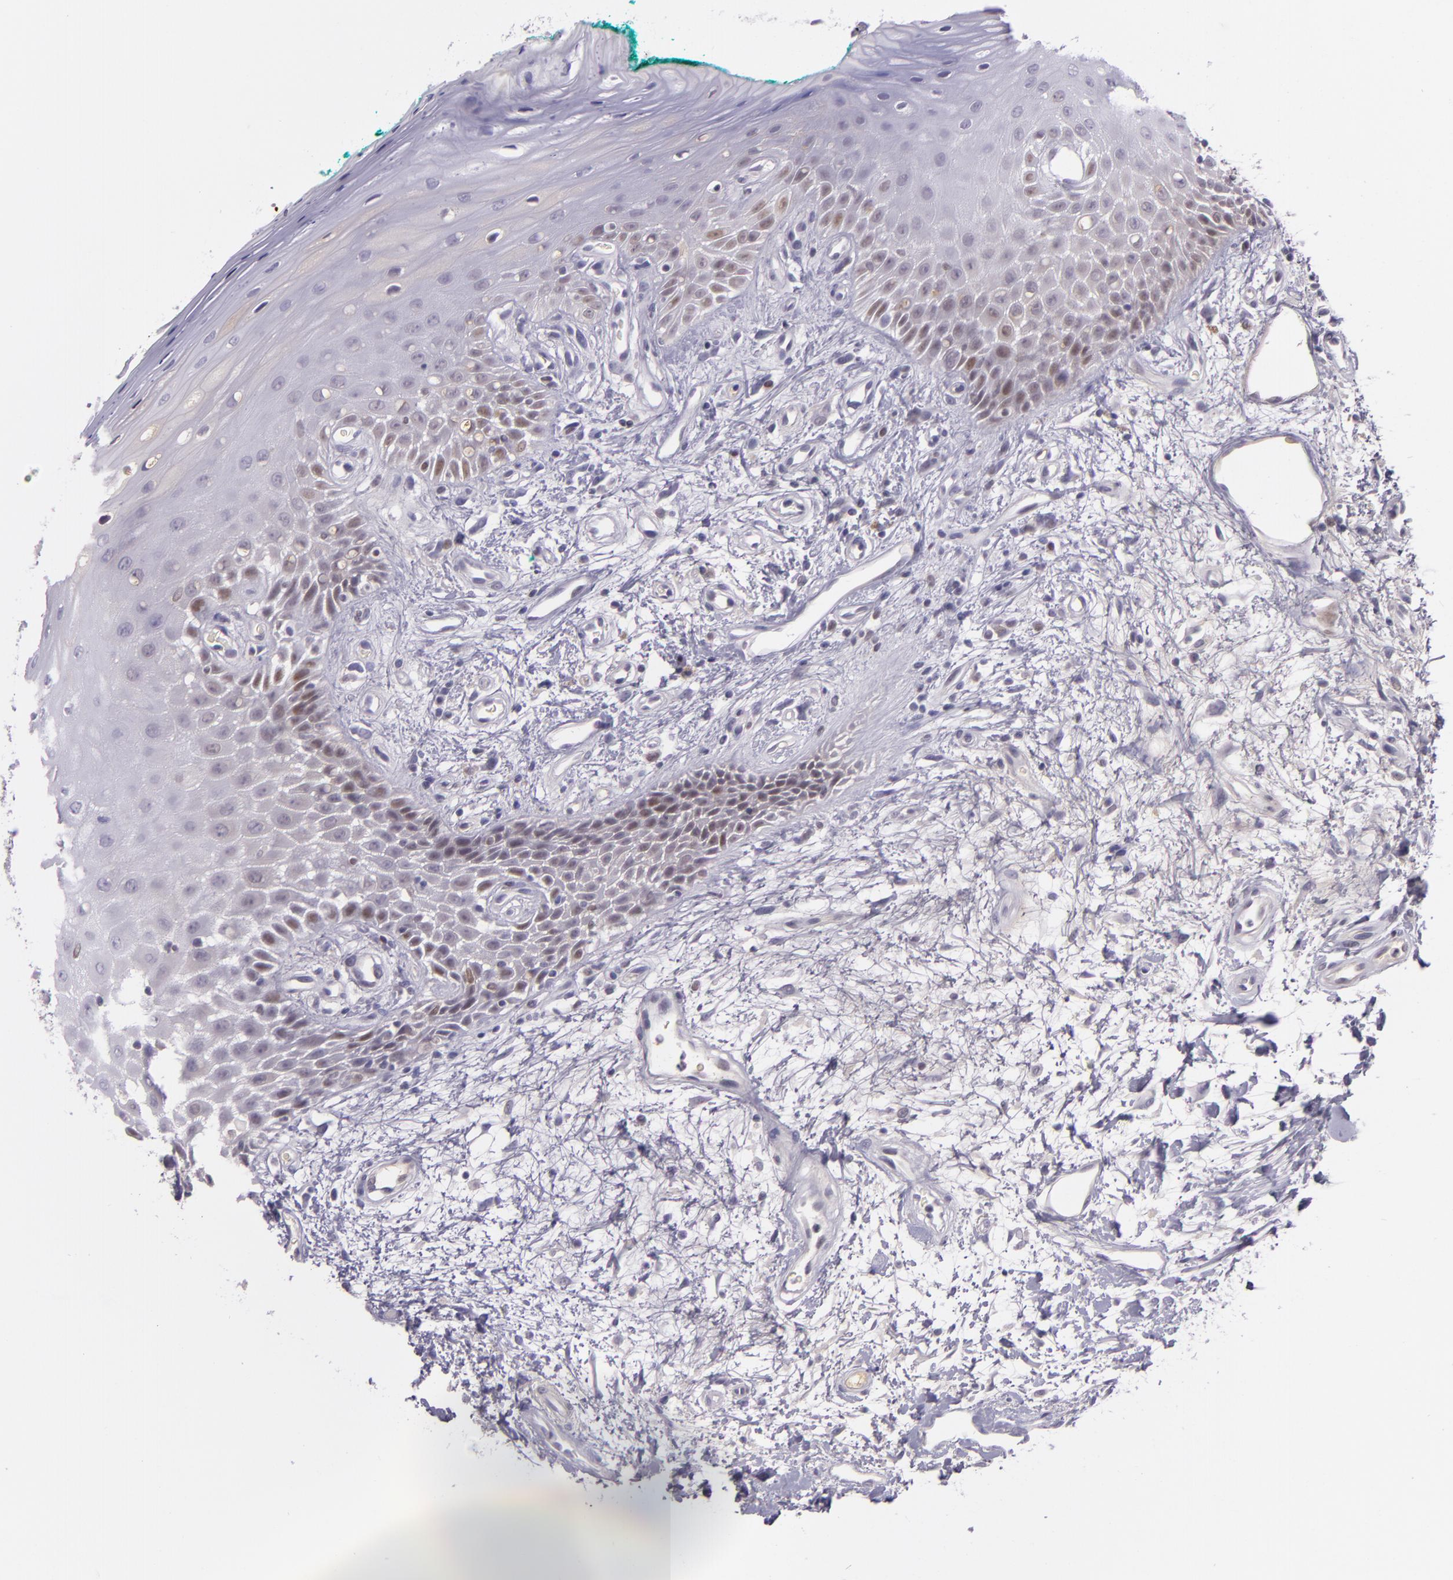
{"staining": {"intensity": "weak", "quantity": "25%-75%", "location": "nuclear"}, "tissue": "oral mucosa", "cell_type": "Squamous epithelial cells", "image_type": "normal", "snomed": [{"axis": "morphology", "description": "Normal tissue, NOS"}, {"axis": "morphology", "description": "Squamous cell carcinoma, NOS"}, {"axis": "topography", "description": "Skeletal muscle"}, {"axis": "topography", "description": "Oral tissue"}, {"axis": "topography", "description": "Head-Neck"}], "caption": "High-magnification brightfield microscopy of benign oral mucosa stained with DAB (brown) and counterstained with hematoxylin (blue). squamous epithelial cells exhibit weak nuclear positivity is present in about25%-75% of cells.", "gene": "CHEK2", "patient": {"sex": "female", "age": 84}}